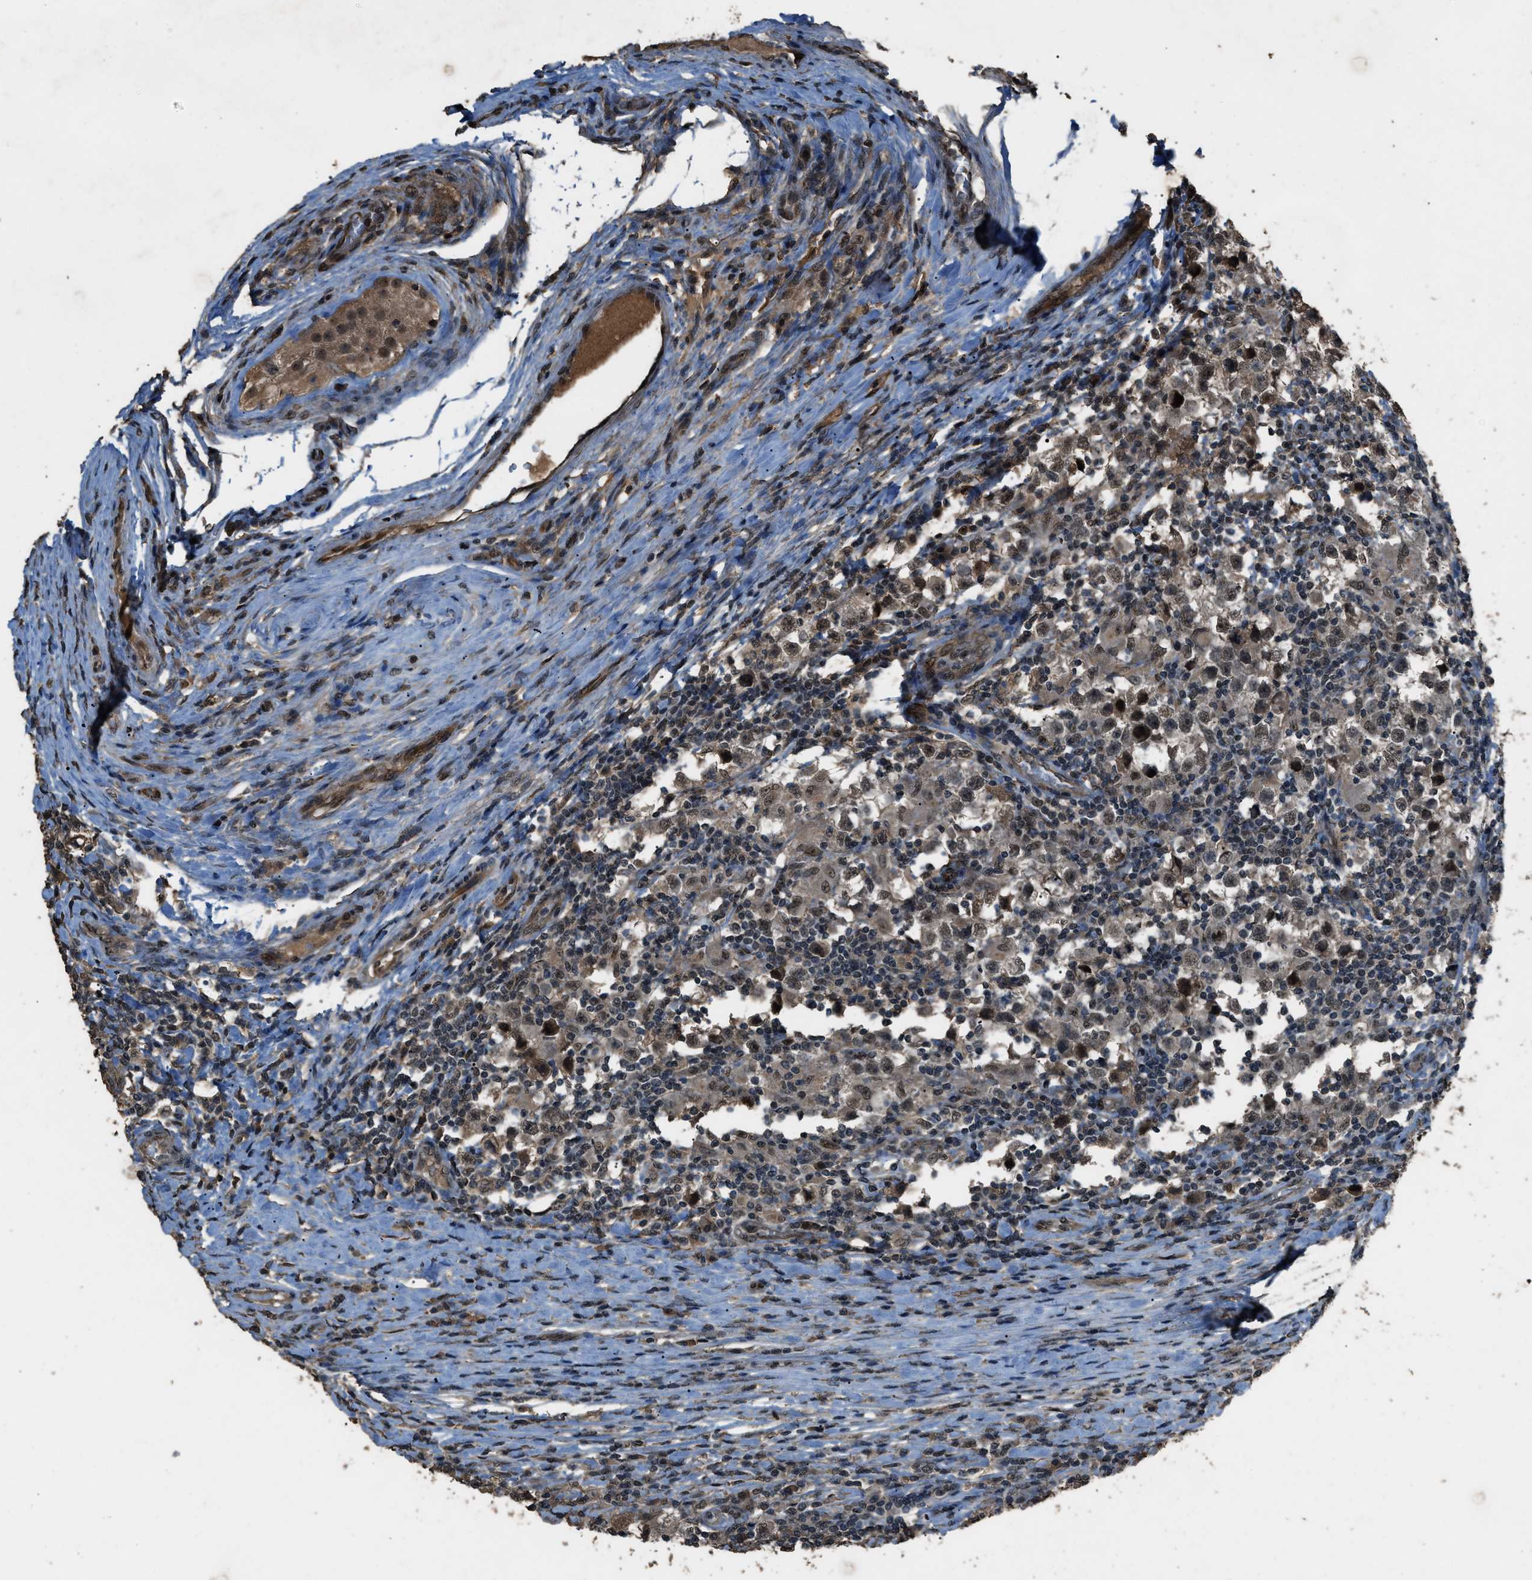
{"staining": {"intensity": "weak", "quantity": ">75%", "location": "nuclear"}, "tissue": "testis cancer", "cell_type": "Tumor cells", "image_type": "cancer", "snomed": [{"axis": "morphology", "description": "Carcinoma, Embryonal, NOS"}, {"axis": "topography", "description": "Testis"}], "caption": "IHC of human embryonal carcinoma (testis) exhibits low levels of weak nuclear positivity in approximately >75% of tumor cells. (brown staining indicates protein expression, while blue staining denotes nuclei).", "gene": "SERTAD2", "patient": {"sex": "male", "age": 21}}